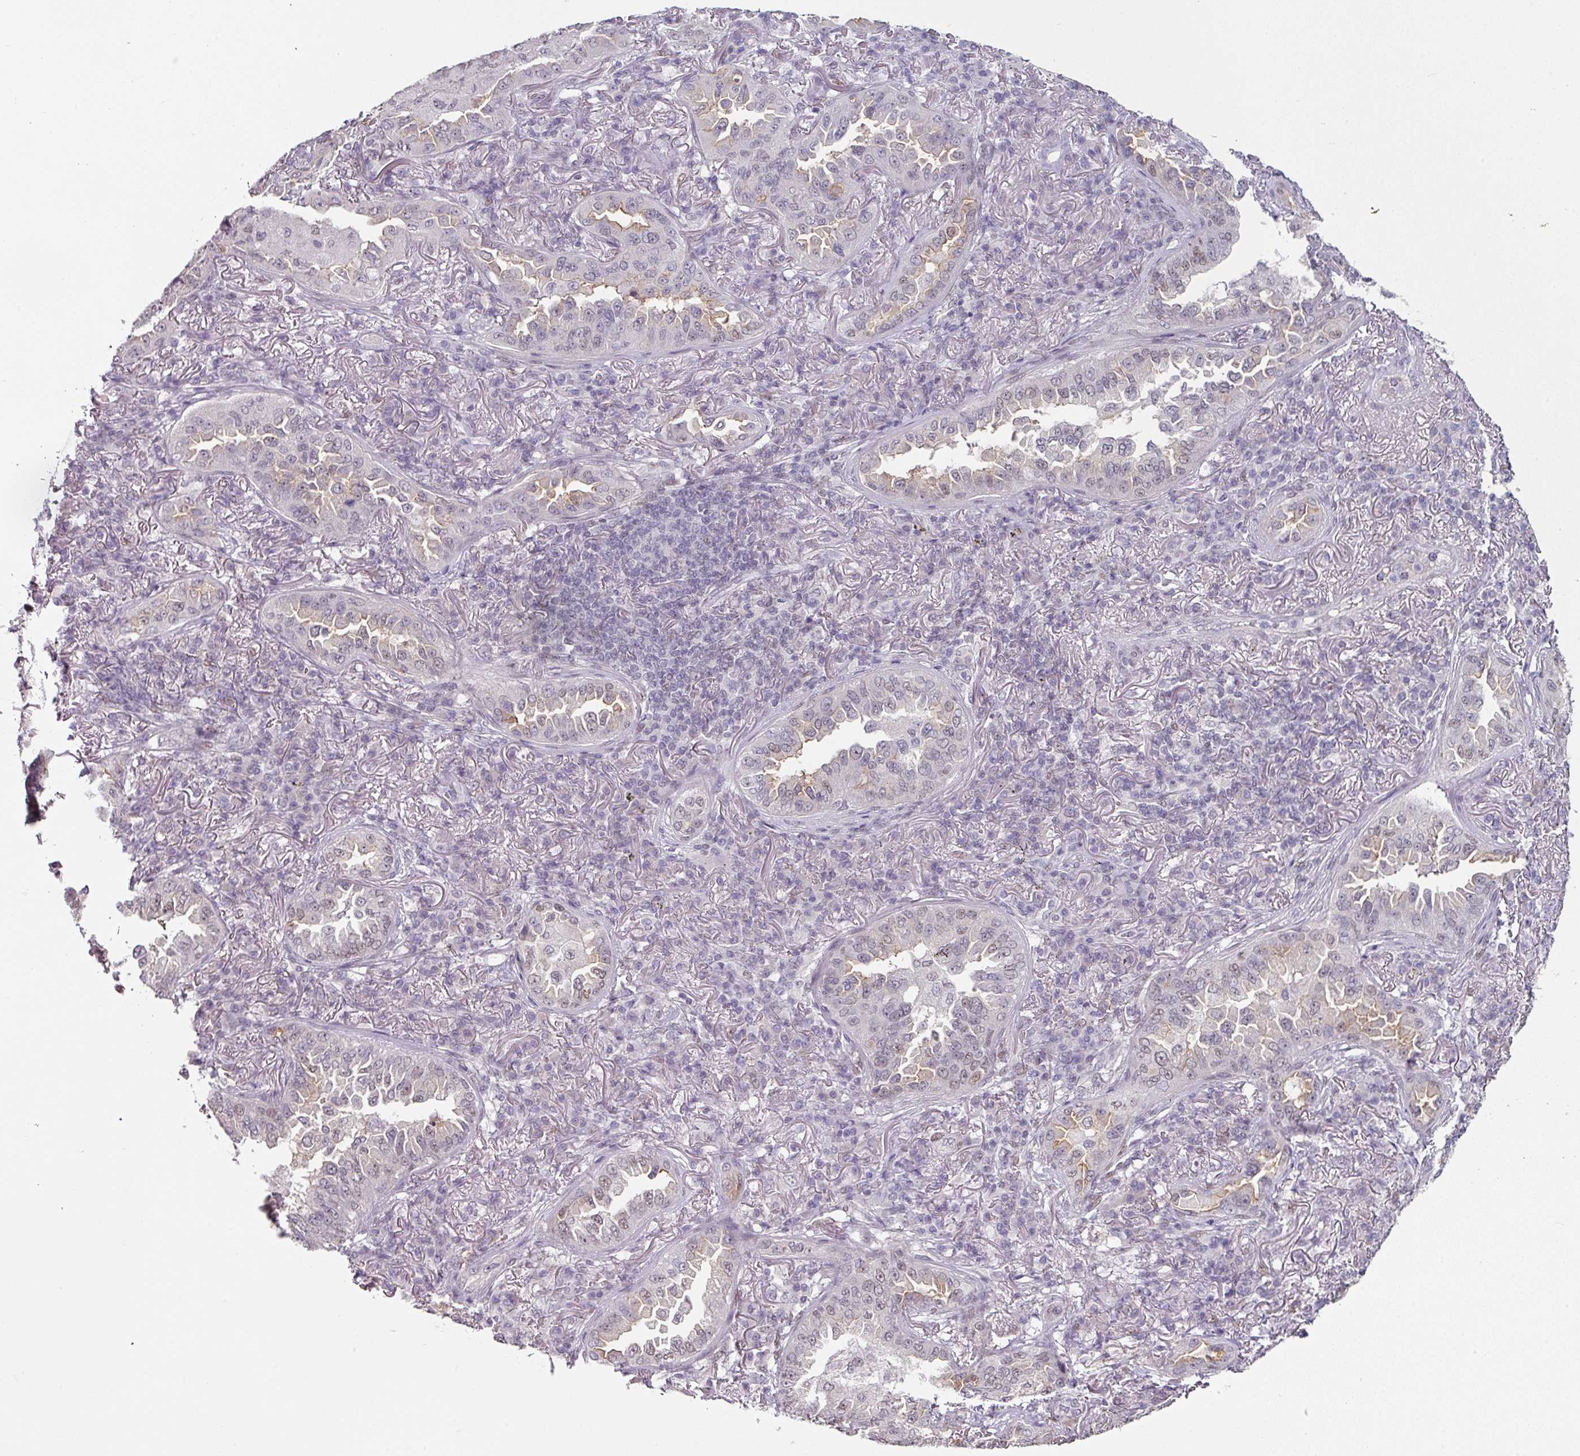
{"staining": {"intensity": "weak", "quantity": "25%-75%", "location": "cytoplasmic/membranous"}, "tissue": "lung cancer", "cell_type": "Tumor cells", "image_type": "cancer", "snomed": [{"axis": "morphology", "description": "Adenocarcinoma, NOS"}, {"axis": "topography", "description": "Lung"}], "caption": "DAB immunohistochemical staining of lung cancer (adenocarcinoma) demonstrates weak cytoplasmic/membranous protein staining in approximately 25%-75% of tumor cells.", "gene": "ELK1", "patient": {"sex": "female", "age": 69}}